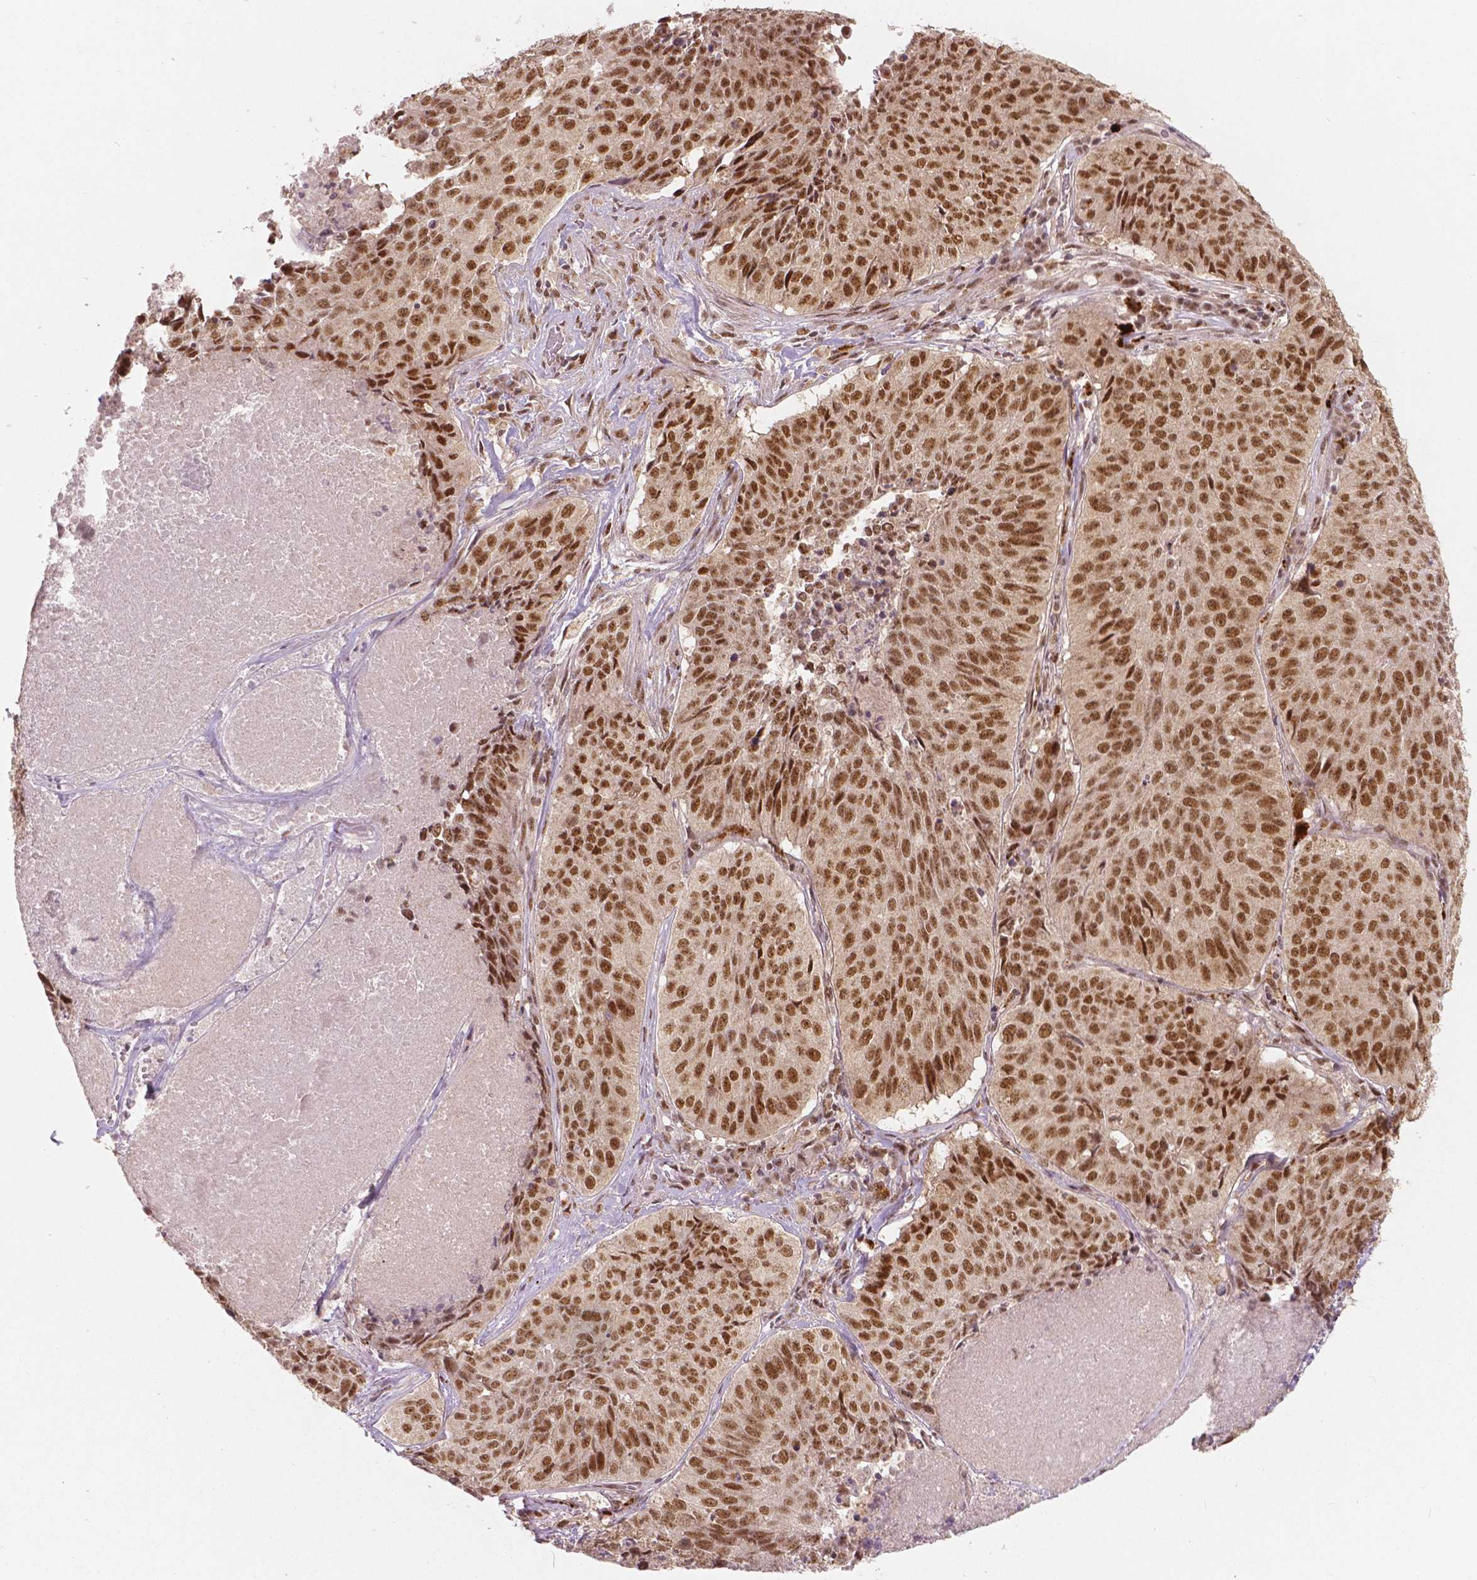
{"staining": {"intensity": "strong", "quantity": ">75%", "location": "nuclear"}, "tissue": "lung cancer", "cell_type": "Tumor cells", "image_type": "cancer", "snomed": [{"axis": "morphology", "description": "Normal tissue, NOS"}, {"axis": "morphology", "description": "Squamous cell carcinoma, NOS"}, {"axis": "topography", "description": "Bronchus"}, {"axis": "topography", "description": "Lung"}], "caption": "Protein staining of lung cancer tissue displays strong nuclear expression in approximately >75% of tumor cells.", "gene": "NSD2", "patient": {"sex": "male", "age": 64}}